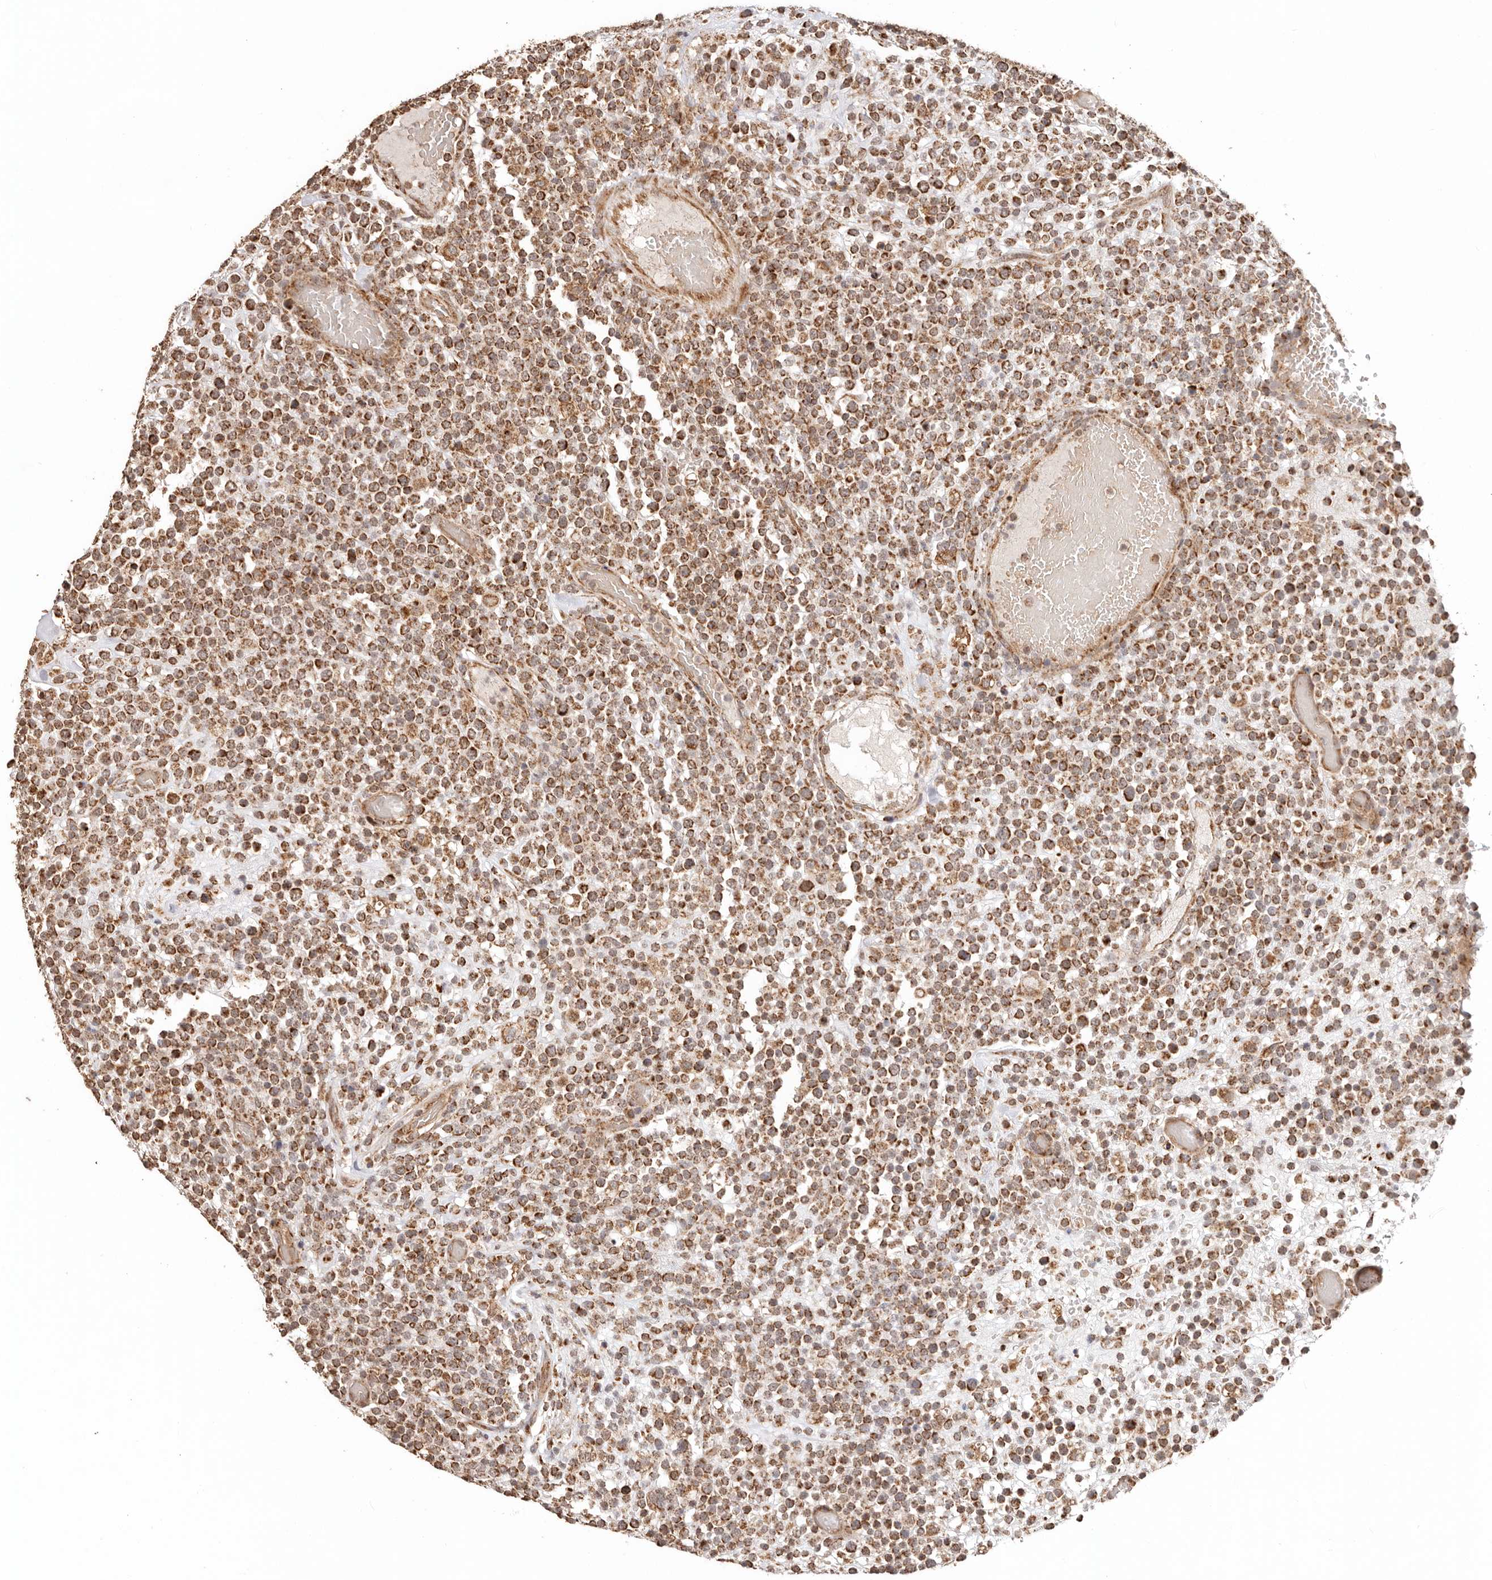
{"staining": {"intensity": "moderate", "quantity": ">75%", "location": "cytoplasmic/membranous"}, "tissue": "lymphoma", "cell_type": "Tumor cells", "image_type": "cancer", "snomed": [{"axis": "morphology", "description": "Malignant lymphoma, non-Hodgkin's type, High grade"}, {"axis": "topography", "description": "Colon"}], "caption": "An image of lymphoma stained for a protein demonstrates moderate cytoplasmic/membranous brown staining in tumor cells. (Brightfield microscopy of DAB IHC at high magnification).", "gene": "NDUFB11", "patient": {"sex": "female", "age": 53}}